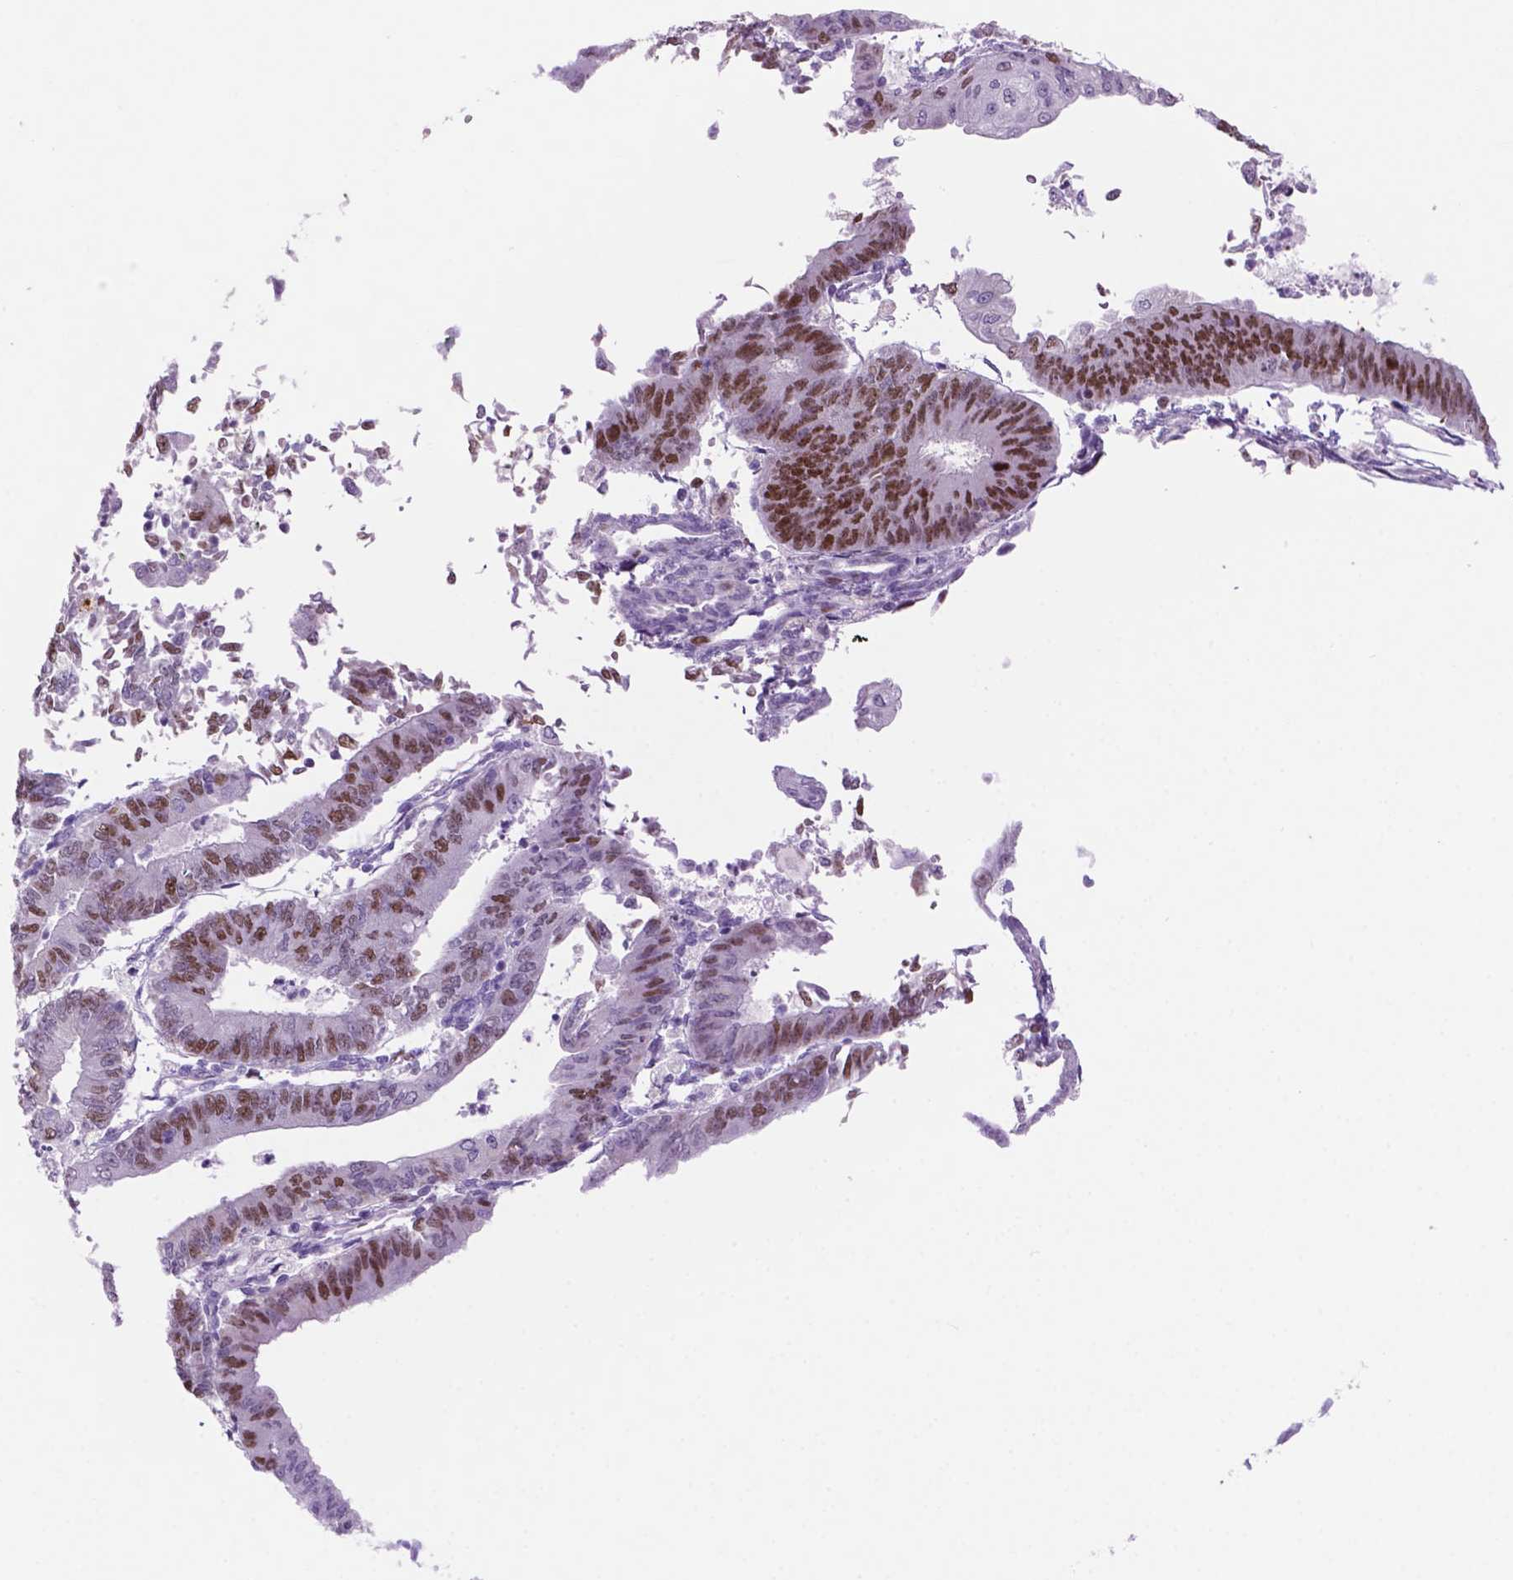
{"staining": {"intensity": "moderate", "quantity": "25%-75%", "location": "nuclear"}, "tissue": "endometrial cancer", "cell_type": "Tumor cells", "image_type": "cancer", "snomed": [{"axis": "morphology", "description": "Adenocarcinoma, NOS"}, {"axis": "topography", "description": "Endometrium"}], "caption": "About 25%-75% of tumor cells in human endometrial cancer (adenocarcinoma) demonstrate moderate nuclear protein positivity as visualized by brown immunohistochemical staining.", "gene": "NCAPH2", "patient": {"sex": "female", "age": 65}}